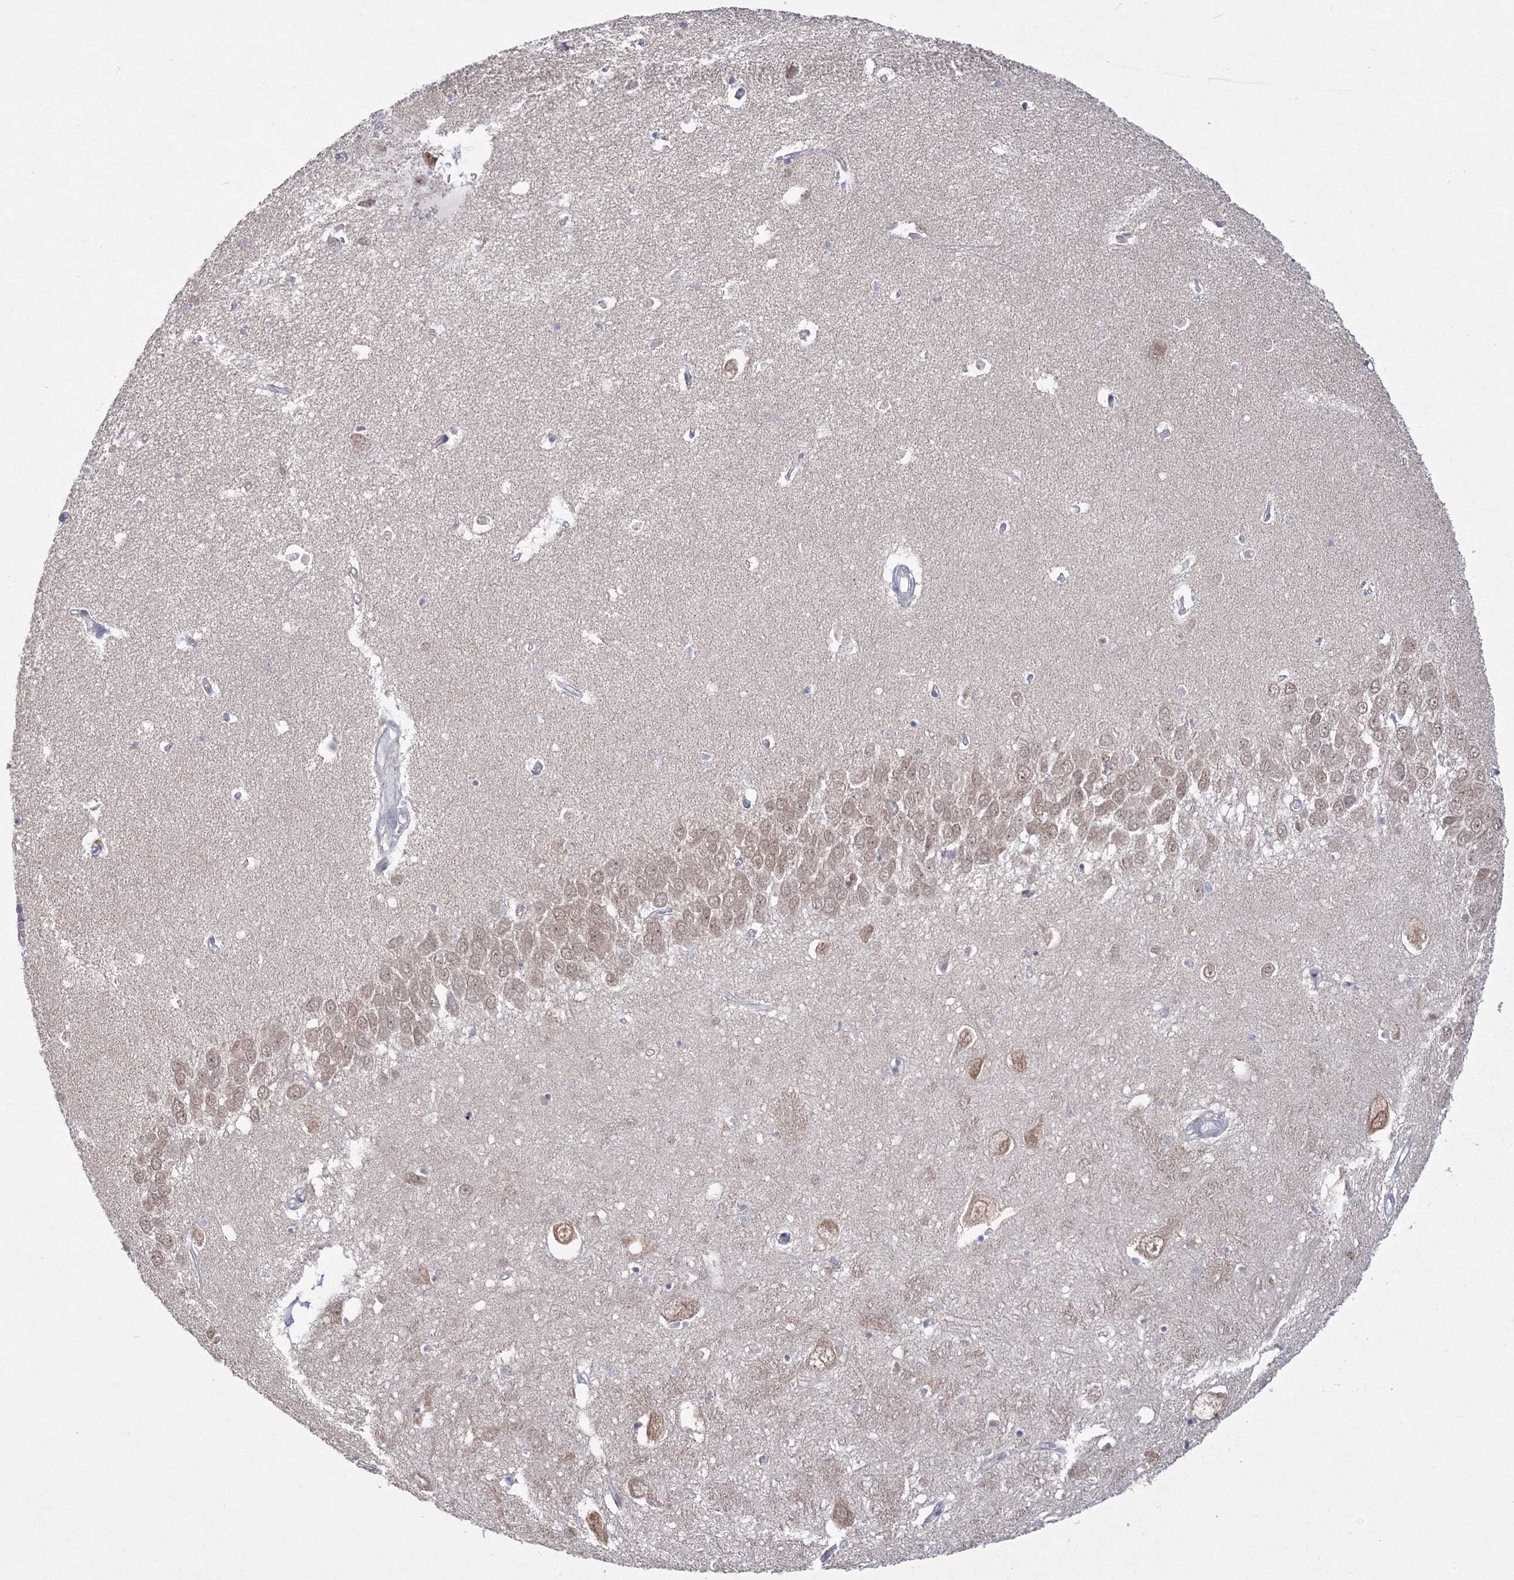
{"staining": {"intensity": "negative", "quantity": "none", "location": "none"}, "tissue": "hippocampus", "cell_type": "Glial cells", "image_type": "normal", "snomed": [{"axis": "morphology", "description": "Normal tissue, NOS"}, {"axis": "topography", "description": "Hippocampus"}], "caption": "A high-resolution image shows IHC staining of normal hippocampus, which shows no significant expression in glial cells.", "gene": "GRSF1", "patient": {"sex": "female", "age": 64}}